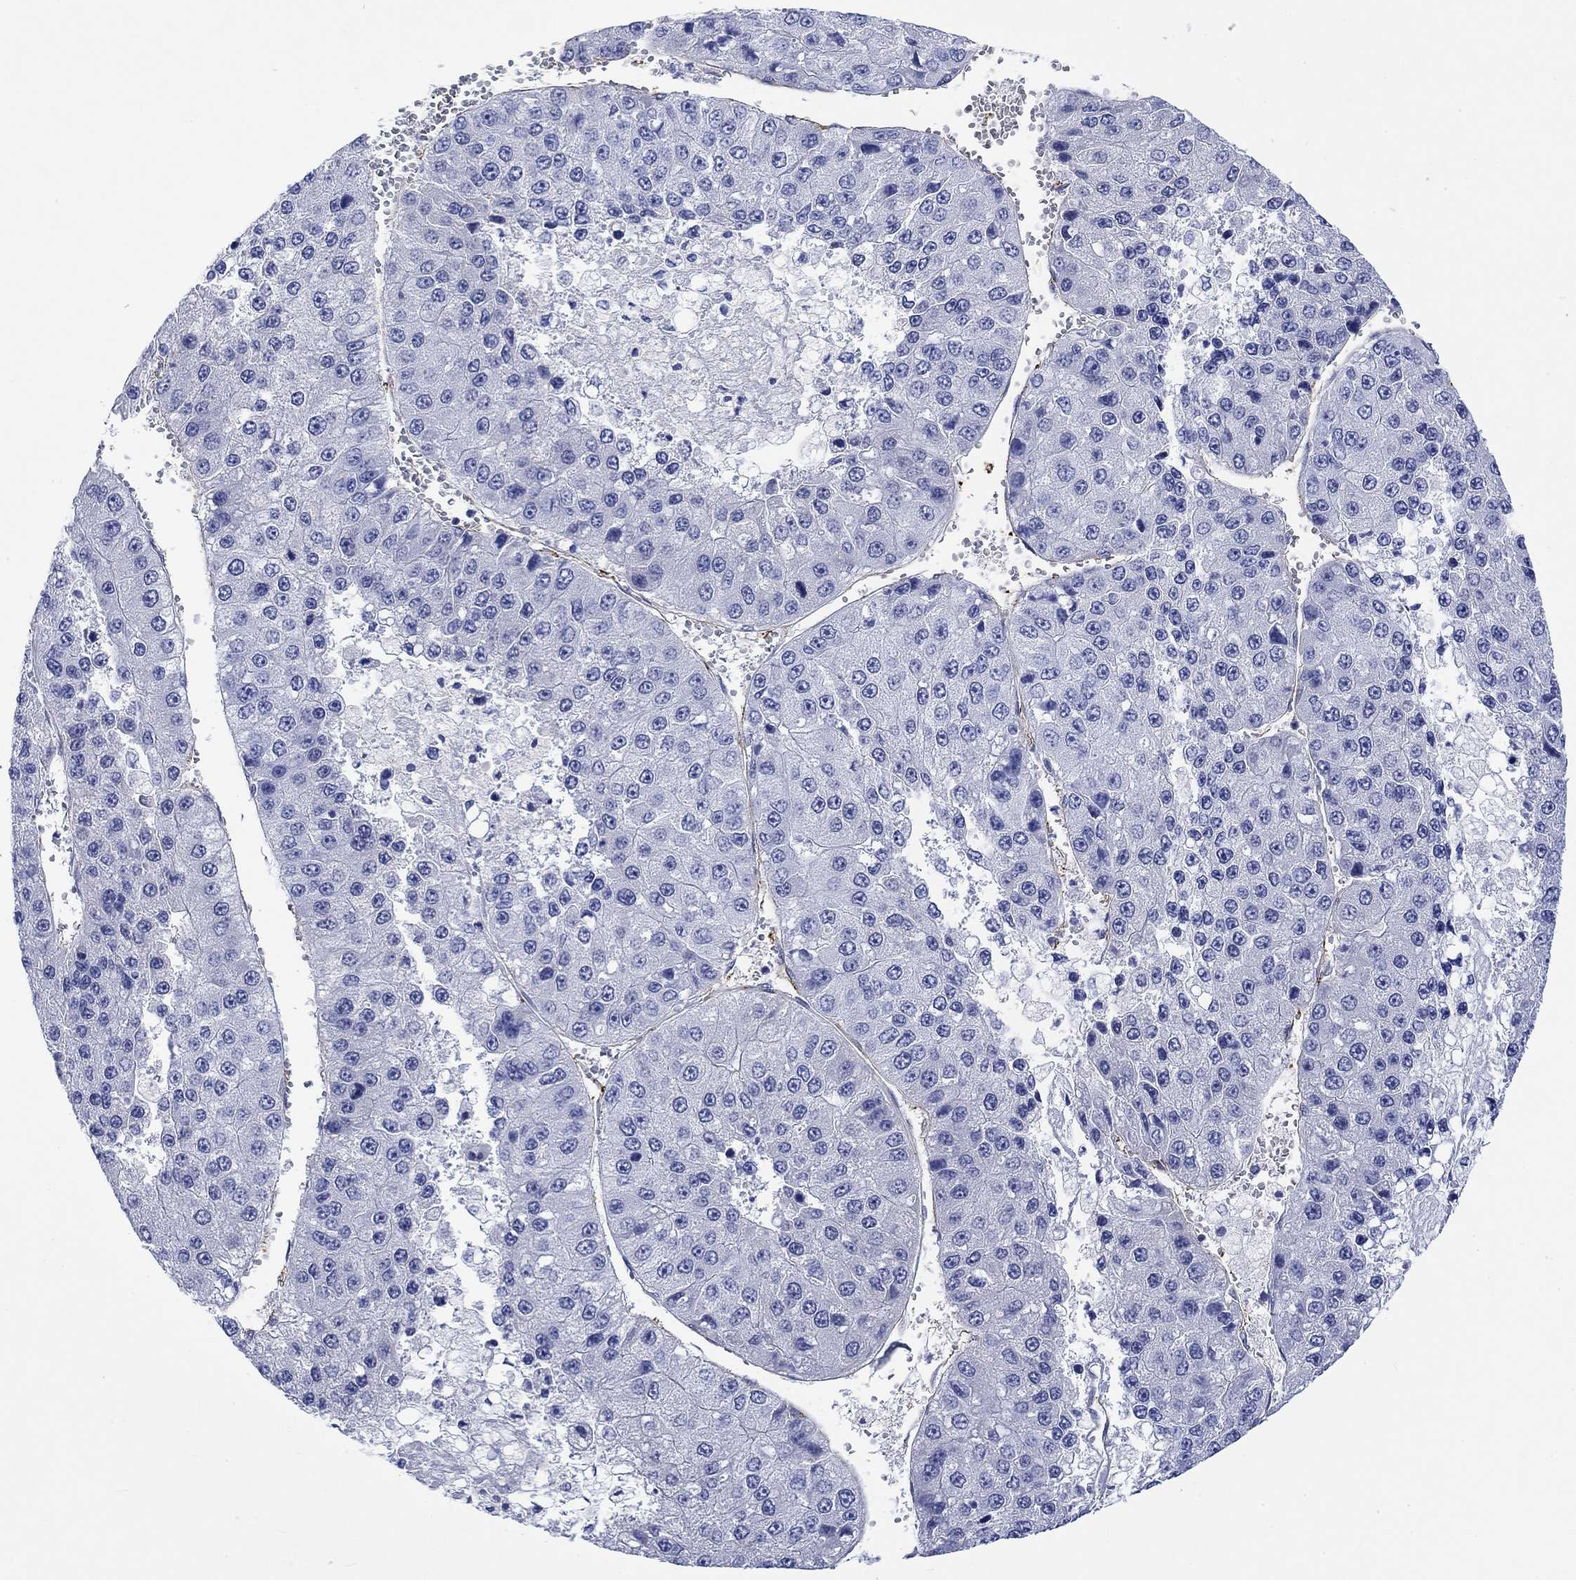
{"staining": {"intensity": "negative", "quantity": "none", "location": "none"}, "tissue": "liver cancer", "cell_type": "Tumor cells", "image_type": "cancer", "snomed": [{"axis": "morphology", "description": "Carcinoma, Hepatocellular, NOS"}, {"axis": "topography", "description": "Liver"}], "caption": "Micrograph shows no significant protein expression in tumor cells of hepatocellular carcinoma (liver).", "gene": "CACNG3", "patient": {"sex": "female", "age": 73}}